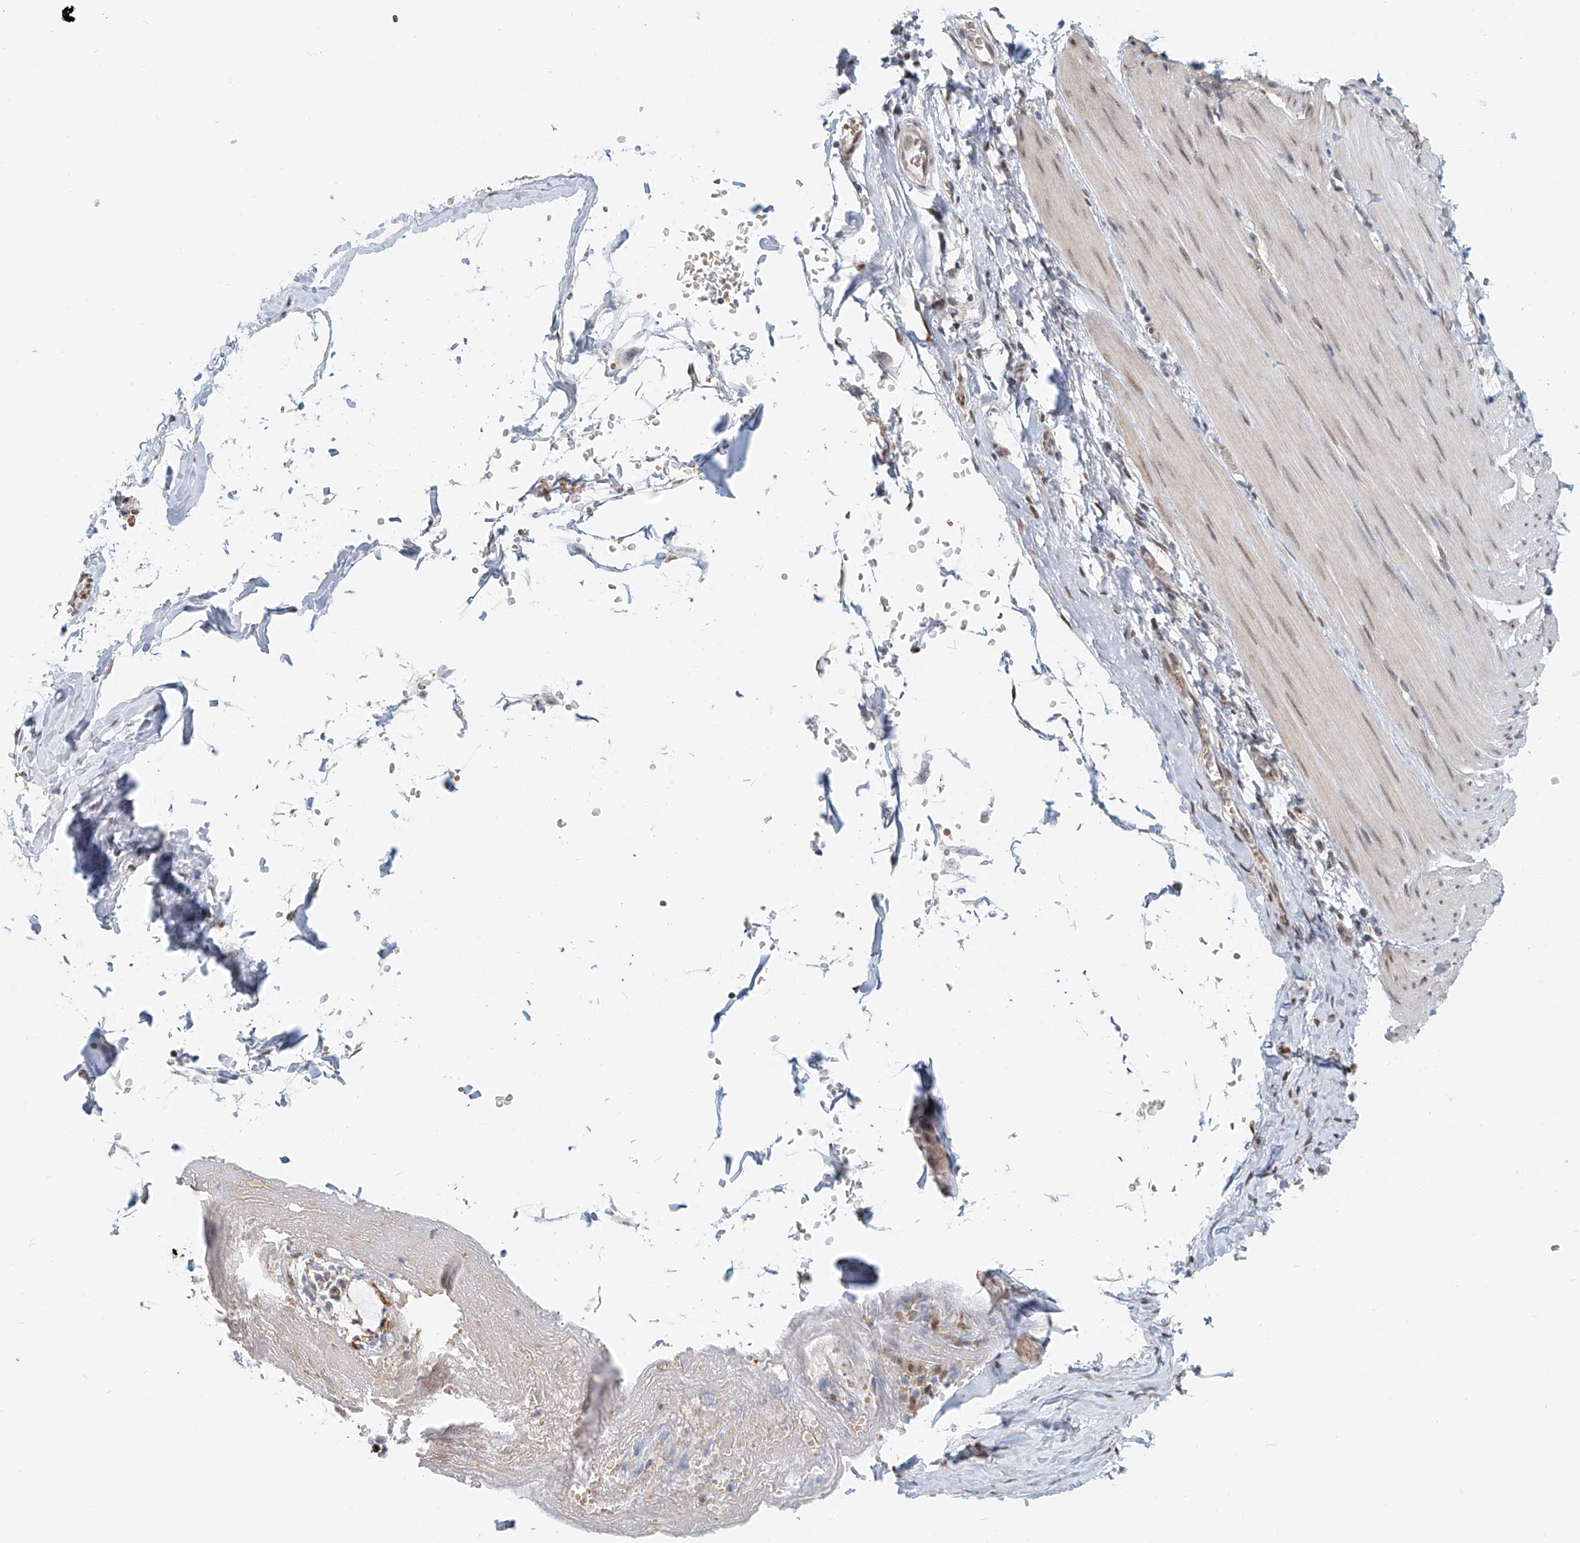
{"staining": {"intensity": "weak", "quantity": "25%-75%", "location": "nuclear"}, "tissue": "smooth muscle", "cell_type": "Smooth muscle cells", "image_type": "normal", "snomed": [{"axis": "morphology", "description": "Normal tissue, NOS"}, {"axis": "morphology", "description": "Adenocarcinoma, NOS"}, {"axis": "topography", "description": "Colon"}, {"axis": "topography", "description": "Peripheral nerve tissue"}], "caption": "An immunohistochemistry (IHC) histopathology image of unremarkable tissue is shown. Protein staining in brown labels weak nuclear positivity in smooth muscle within smooth muscle cells.", "gene": "SASH1", "patient": {"sex": "male", "age": 14}}